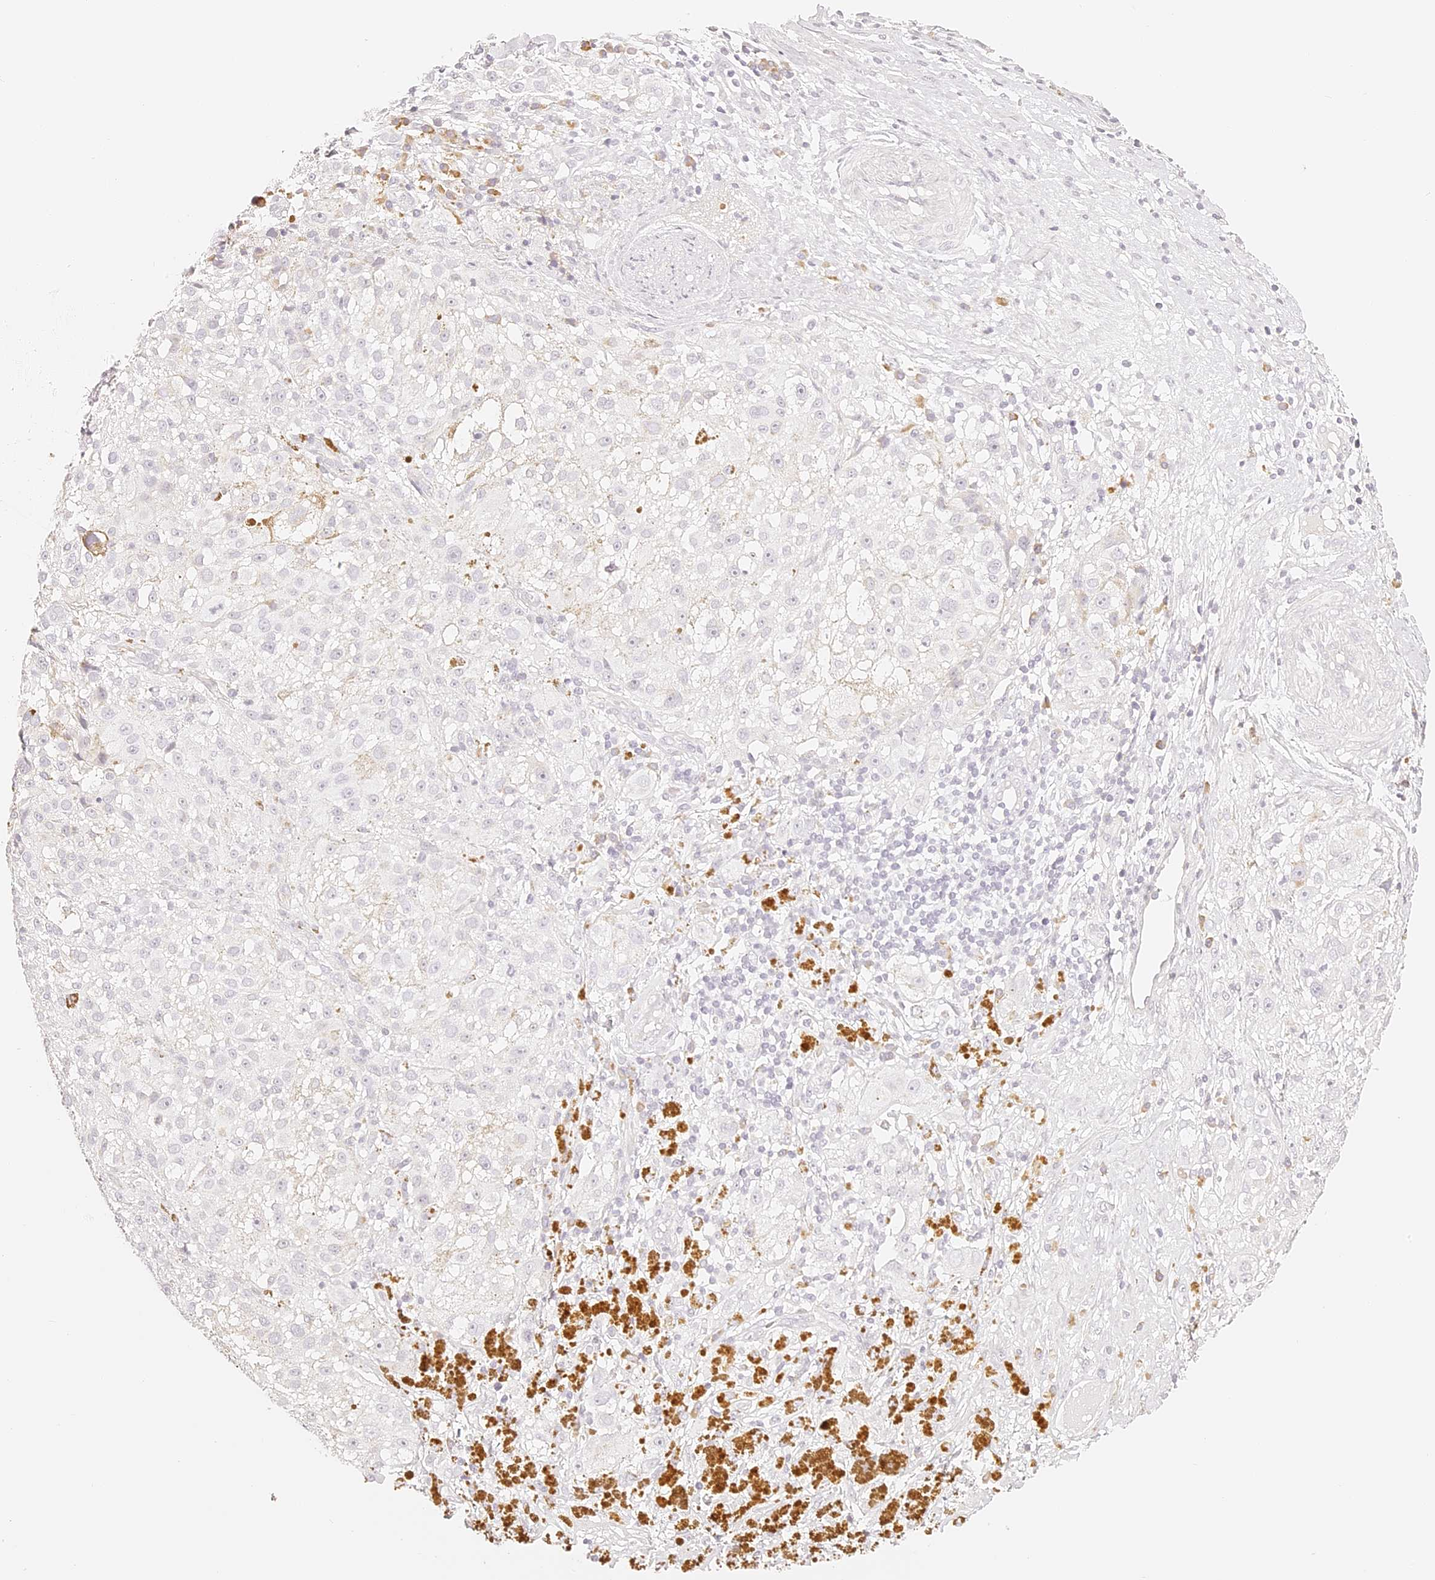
{"staining": {"intensity": "negative", "quantity": "none", "location": "none"}, "tissue": "melanoma", "cell_type": "Tumor cells", "image_type": "cancer", "snomed": [{"axis": "morphology", "description": "Necrosis, NOS"}, {"axis": "morphology", "description": "Malignant melanoma, NOS"}, {"axis": "topography", "description": "Skin"}], "caption": "An image of malignant melanoma stained for a protein displays no brown staining in tumor cells.", "gene": "TRIM45", "patient": {"sex": "female", "age": 87}}